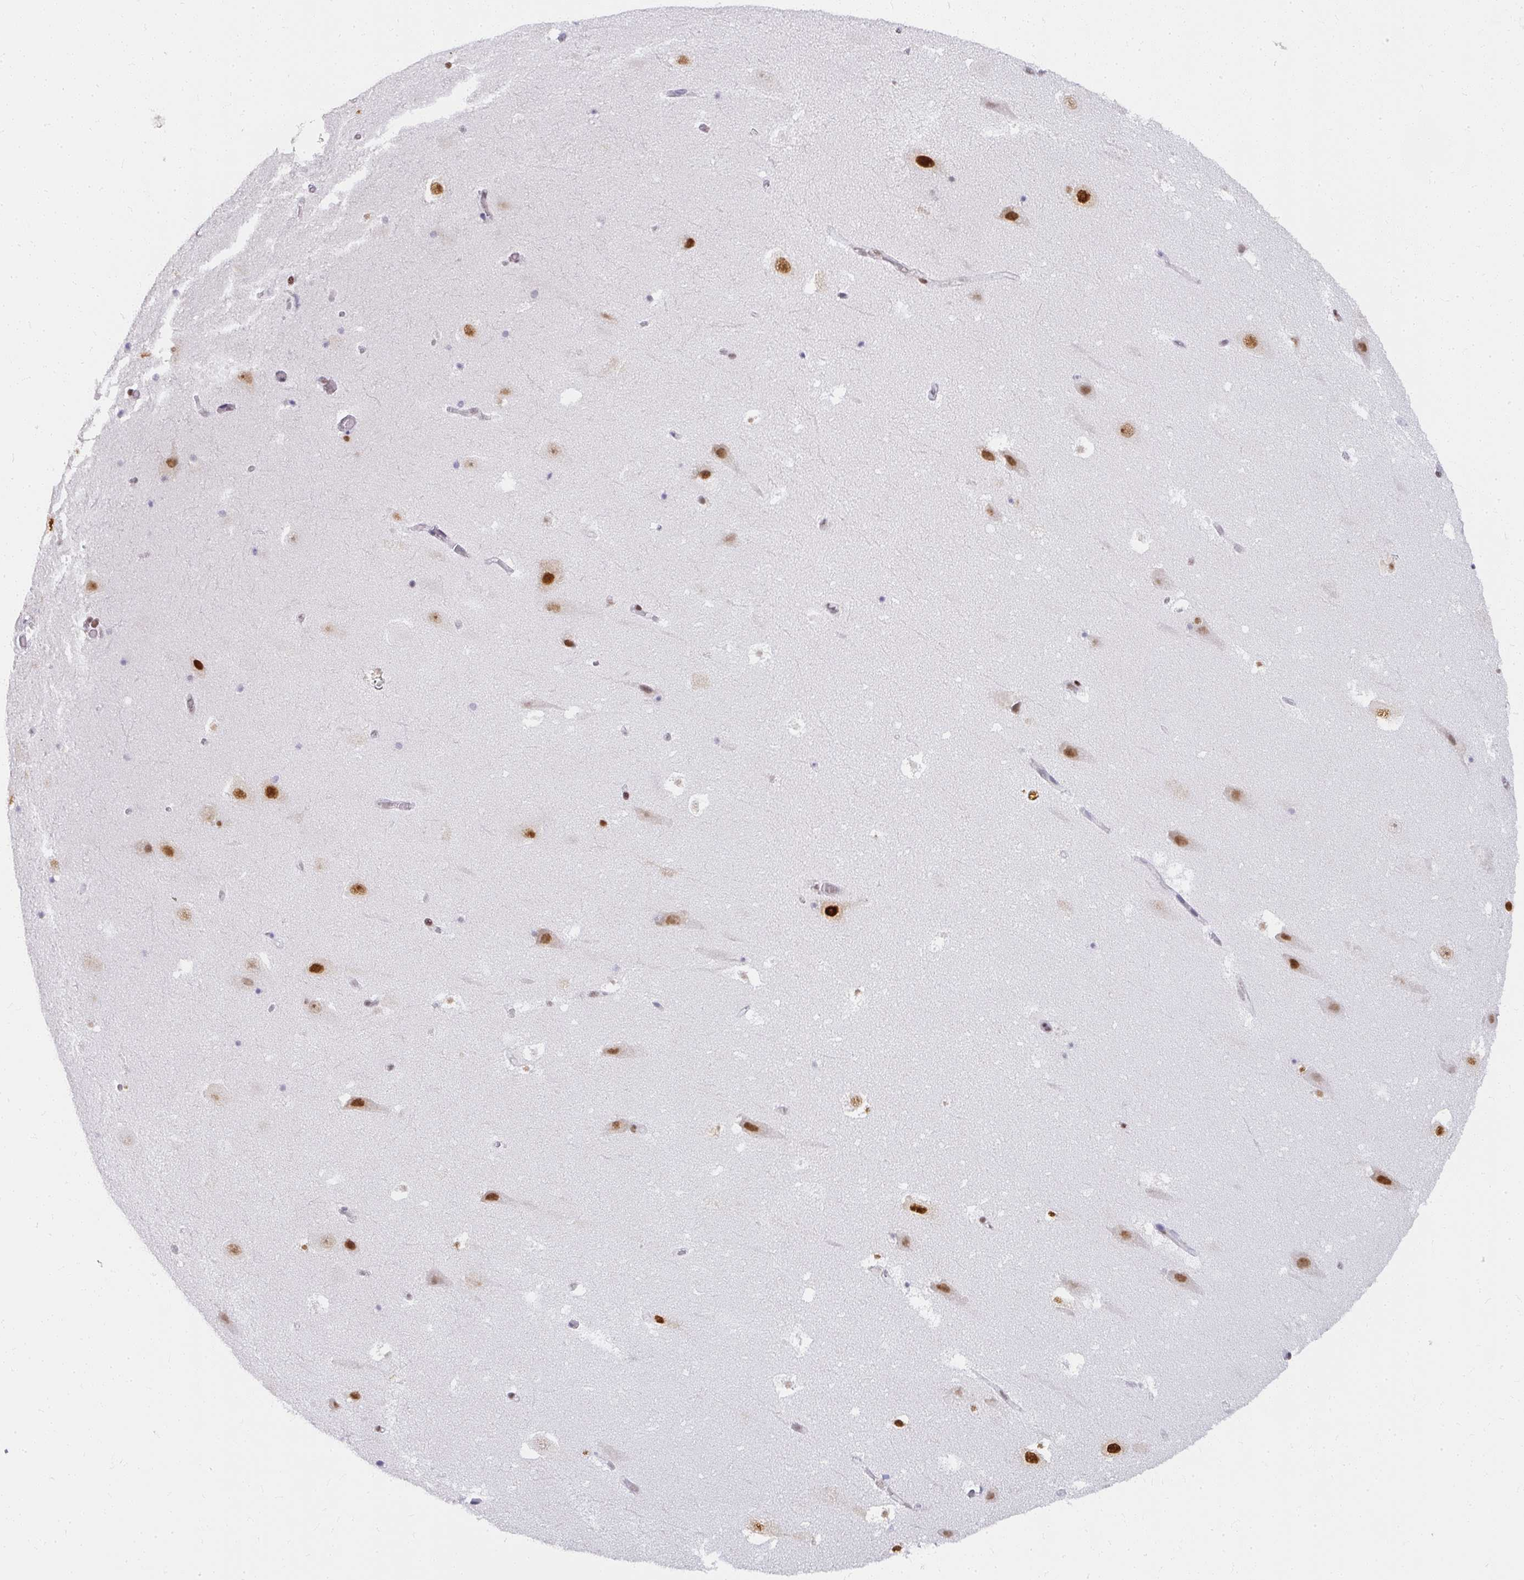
{"staining": {"intensity": "strong", "quantity": "25%-75%", "location": "nuclear"}, "tissue": "hippocampus", "cell_type": "Glial cells", "image_type": "normal", "snomed": [{"axis": "morphology", "description": "Normal tissue, NOS"}, {"axis": "topography", "description": "Hippocampus"}], "caption": "Immunohistochemistry (IHC) histopathology image of benign hippocampus stained for a protein (brown), which exhibits high levels of strong nuclear positivity in approximately 25%-75% of glial cells.", "gene": "SYNCRIP", "patient": {"sex": "female", "age": 42}}